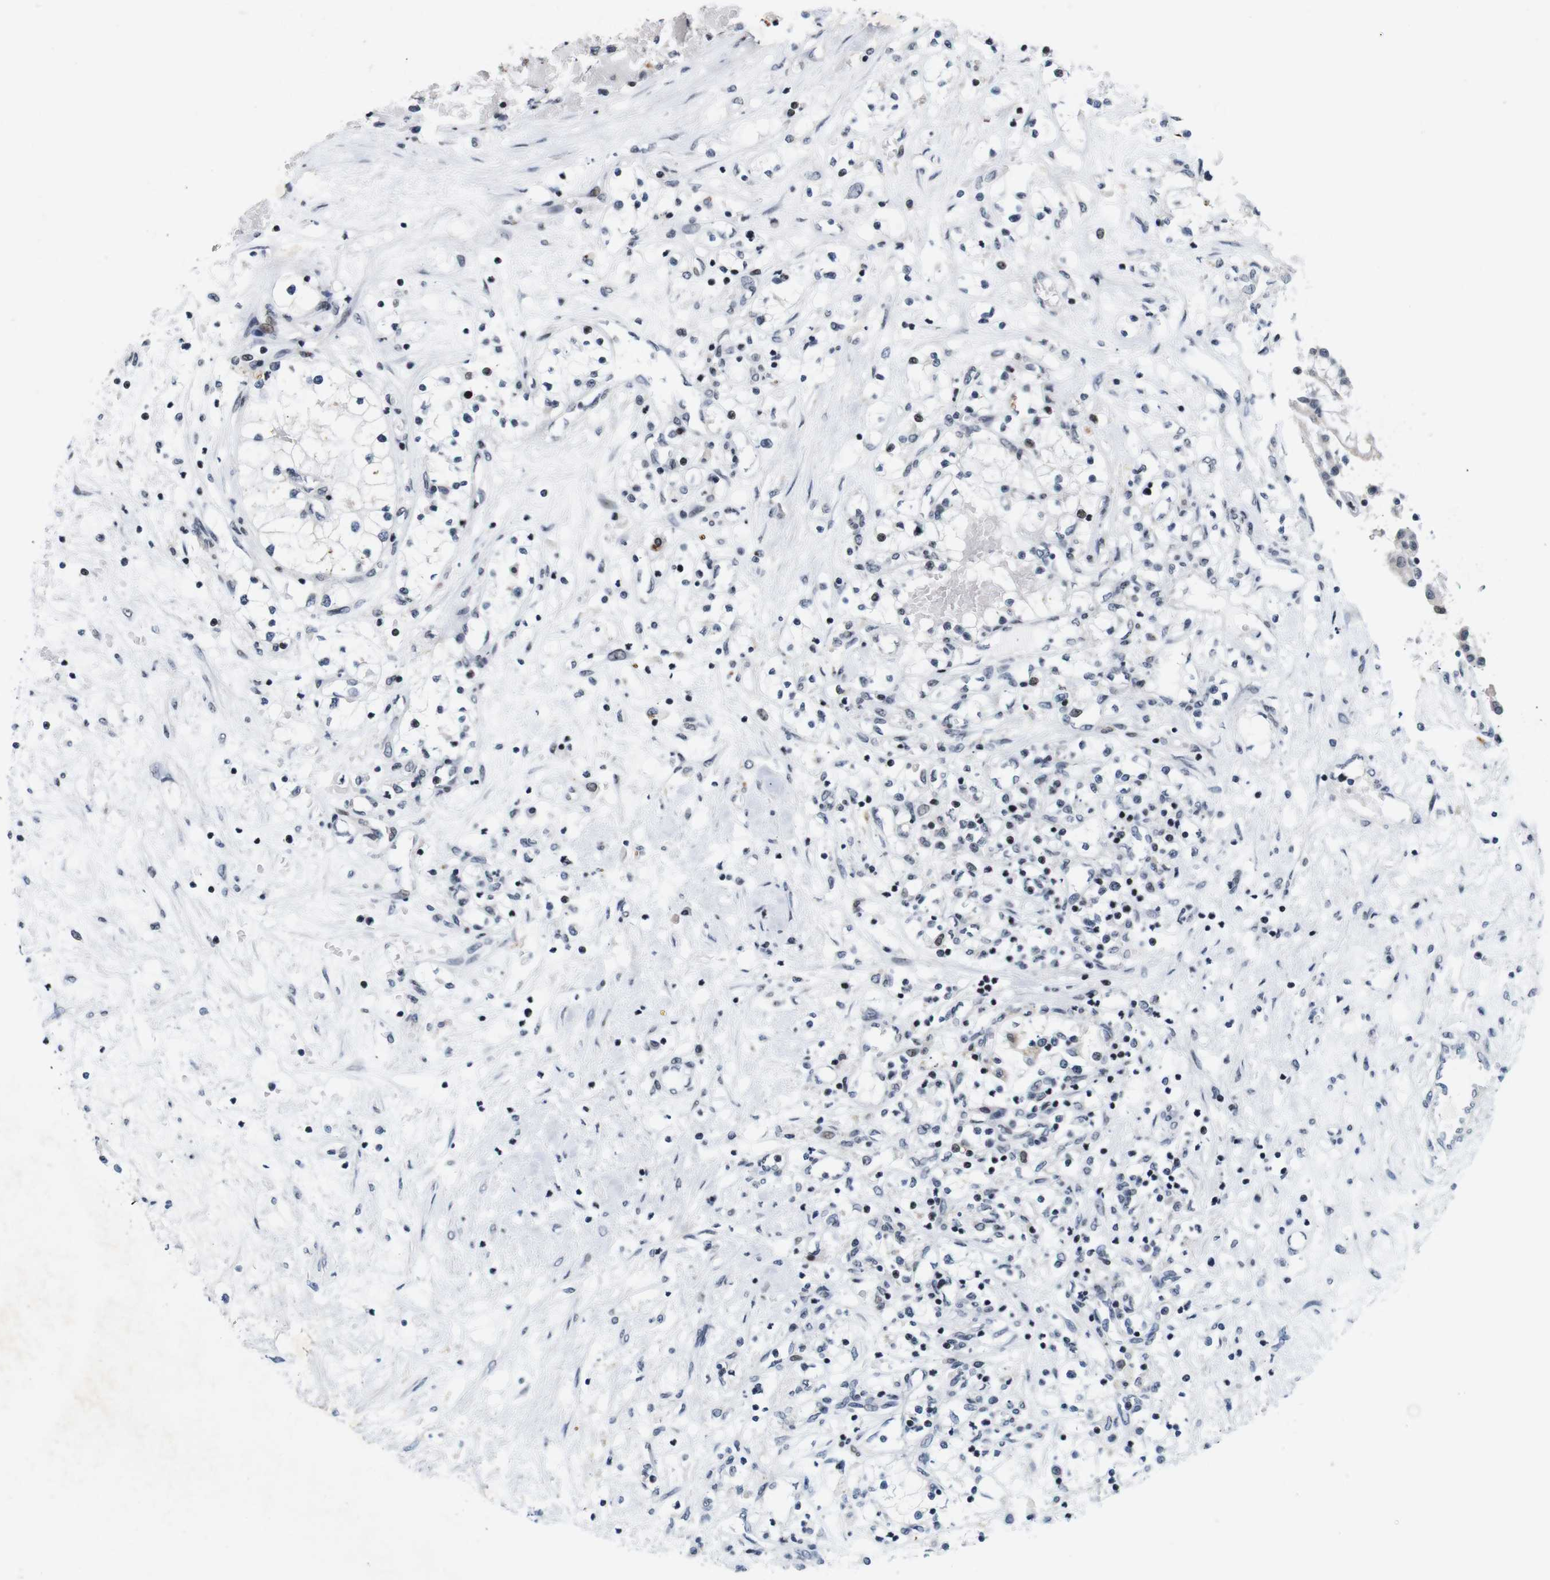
{"staining": {"intensity": "weak", "quantity": "<25%", "location": "nuclear"}, "tissue": "renal cancer", "cell_type": "Tumor cells", "image_type": "cancer", "snomed": [{"axis": "morphology", "description": "Adenocarcinoma, NOS"}, {"axis": "topography", "description": "Kidney"}], "caption": "There is no significant positivity in tumor cells of adenocarcinoma (renal). The staining is performed using DAB brown chromogen with nuclei counter-stained in using hematoxylin.", "gene": "MAGEH1", "patient": {"sex": "male", "age": 68}}